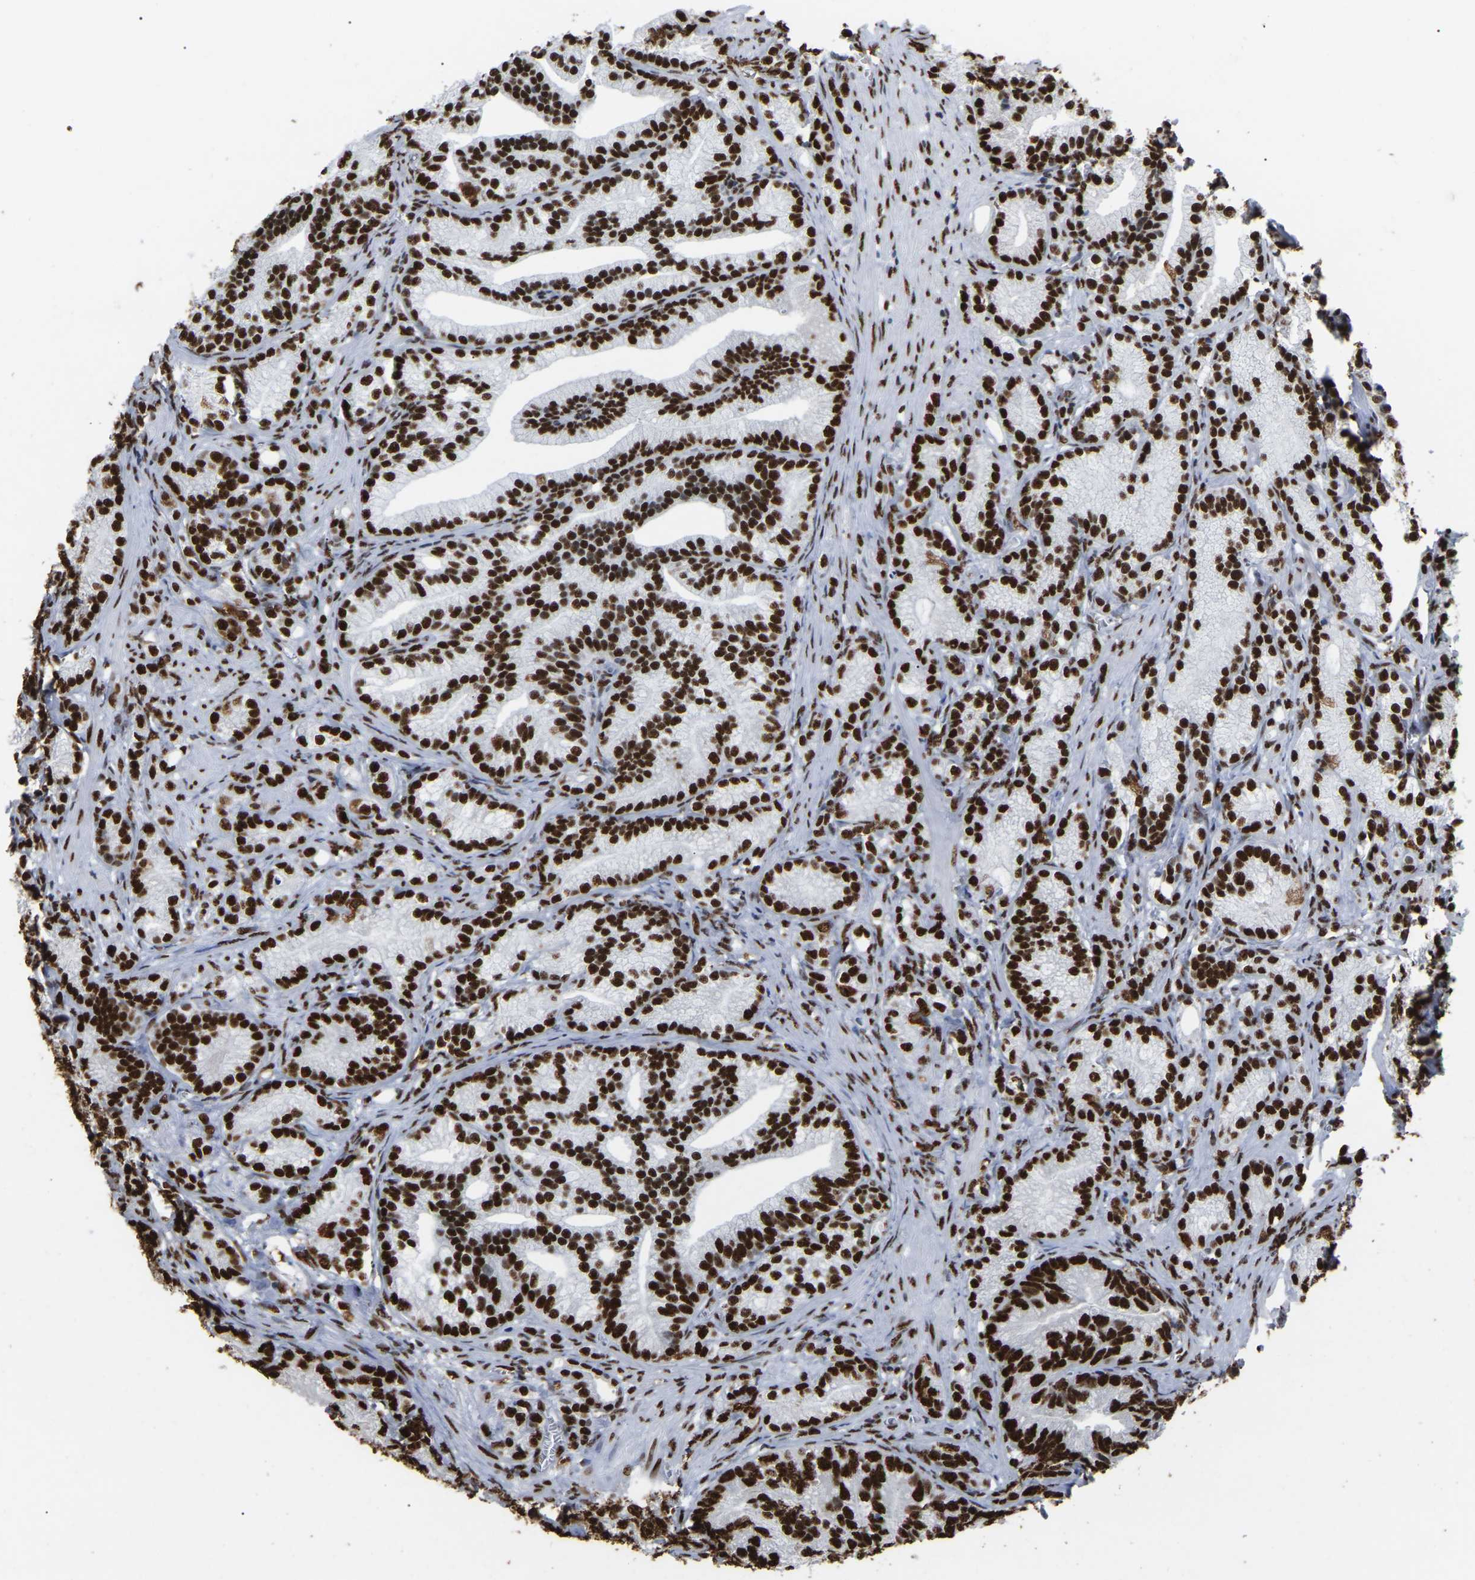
{"staining": {"intensity": "strong", "quantity": ">75%", "location": "cytoplasmic/membranous,nuclear"}, "tissue": "prostate cancer", "cell_type": "Tumor cells", "image_type": "cancer", "snomed": [{"axis": "morphology", "description": "Adenocarcinoma, Low grade"}, {"axis": "topography", "description": "Prostate"}], "caption": "Immunohistochemical staining of human prostate cancer displays high levels of strong cytoplasmic/membranous and nuclear protein staining in about >75% of tumor cells.", "gene": "RBL2", "patient": {"sex": "male", "age": 89}}